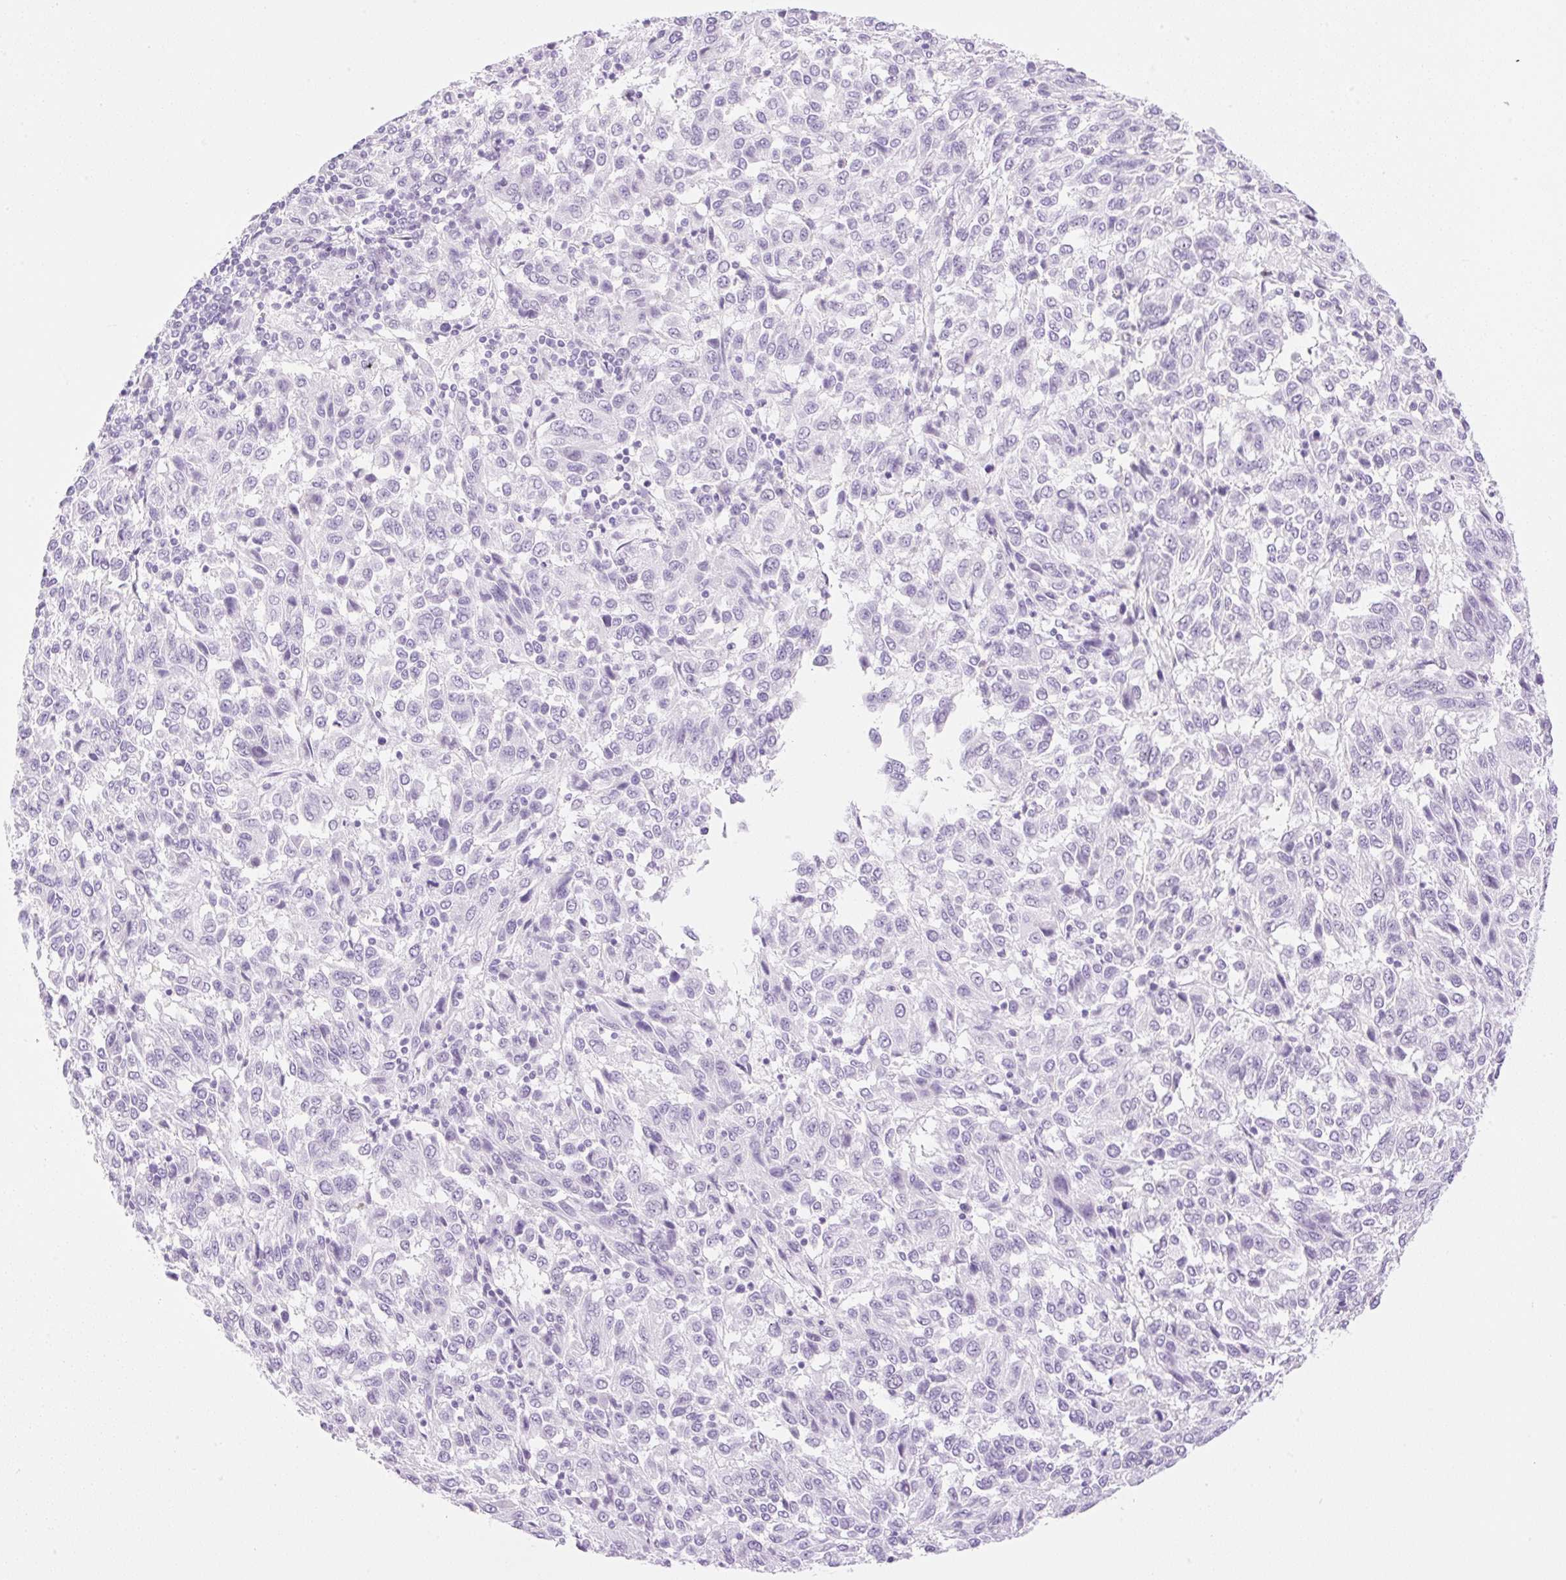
{"staining": {"intensity": "negative", "quantity": "none", "location": "none"}, "tissue": "melanoma", "cell_type": "Tumor cells", "image_type": "cancer", "snomed": [{"axis": "morphology", "description": "Malignant melanoma, Metastatic site"}, {"axis": "topography", "description": "Lung"}], "caption": "This is a image of IHC staining of malignant melanoma (metastatic site), which shows no positivity in tumor cells.", "gene": "SPRR4", "patient": {"sex": "male", "age": 64}}